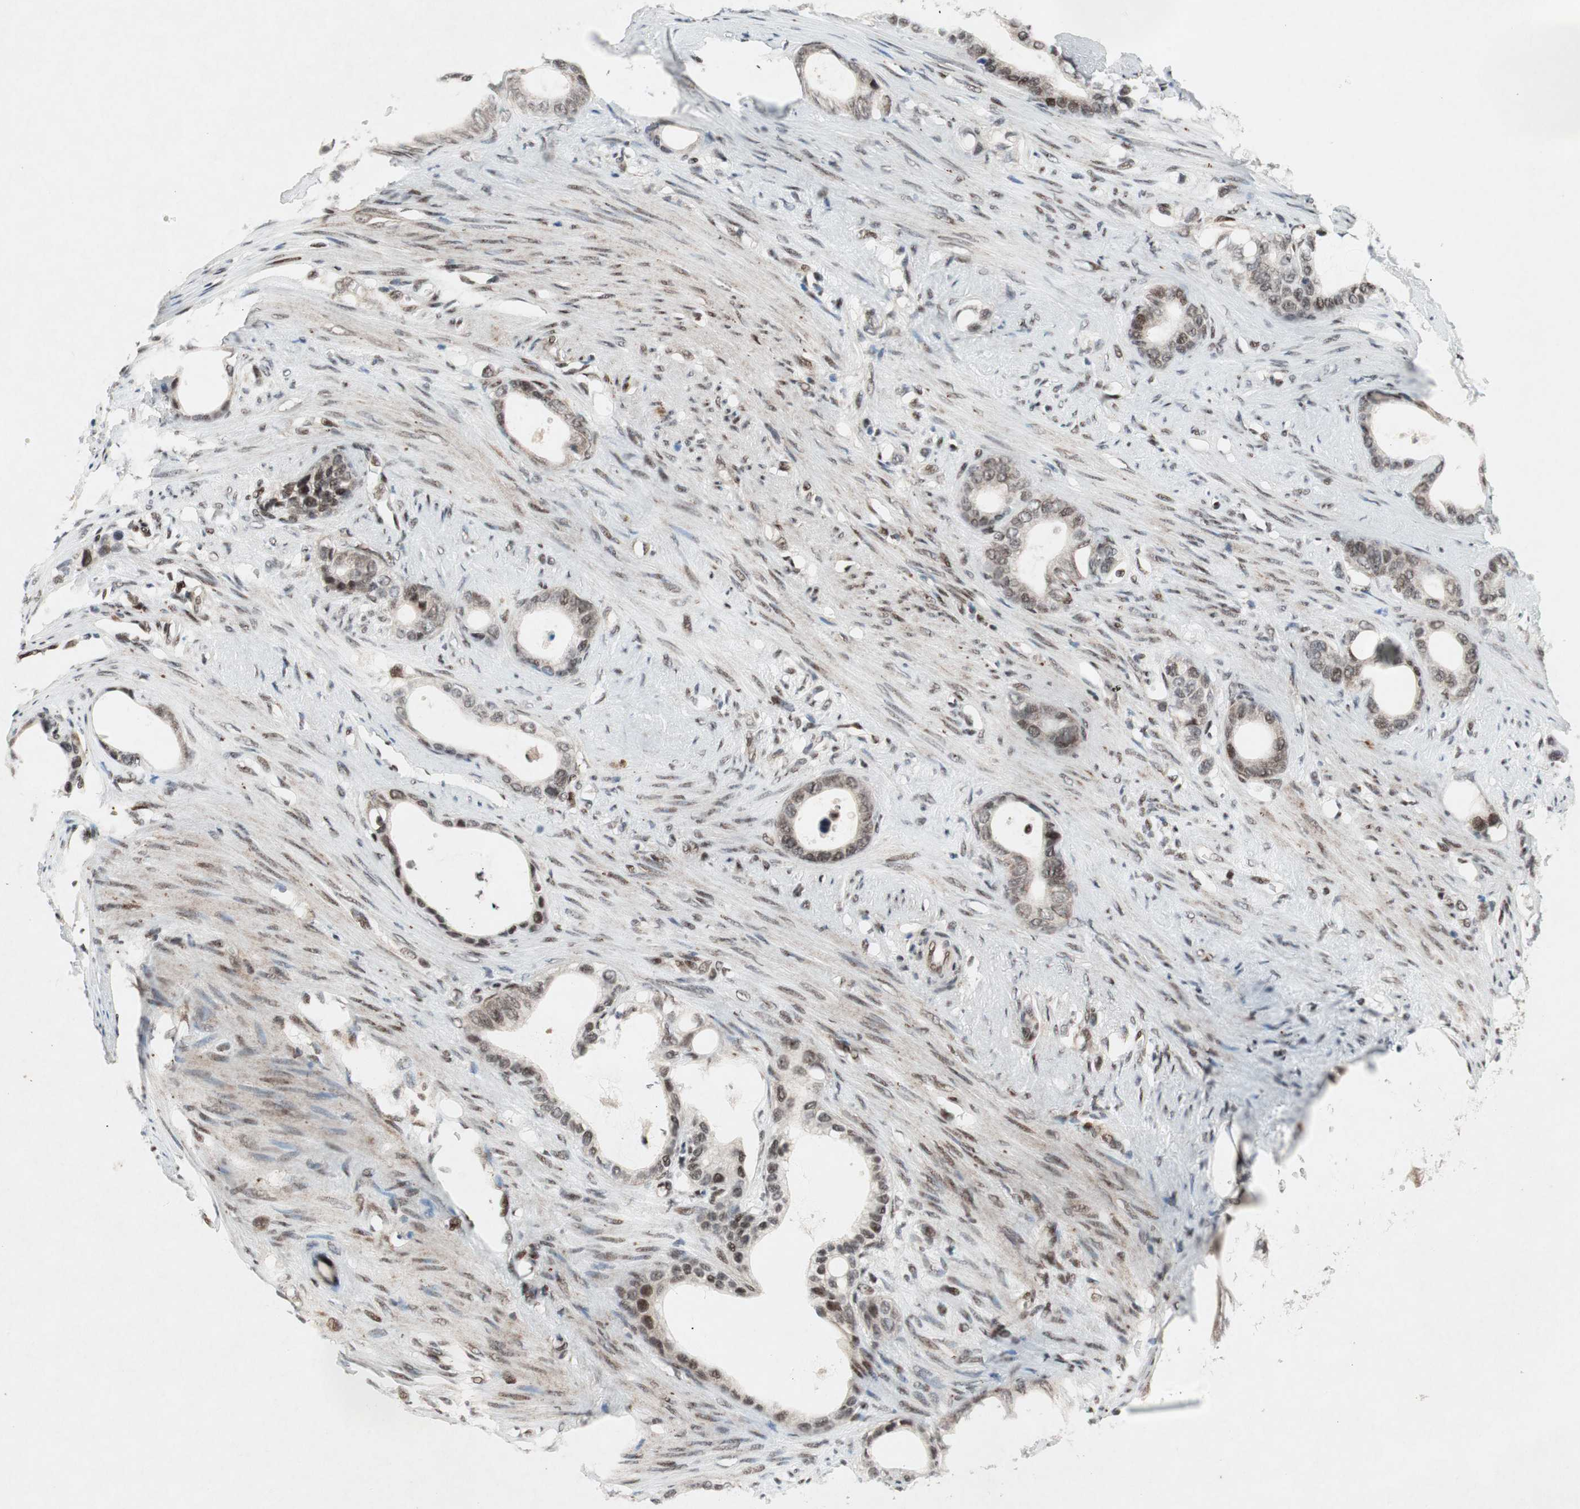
{"staining": {"intensity": "moderate", "quantity": ">75%", "location": "cytoplasmic/membranous,nuclear"}, "tissue": "stomach cancer", "cell_type": "Tumor cells", "image_type": "cancer", "snomed": [{"axis": "morphology", "description": "Adenocarcinoma, NOS"}, {"axis": "topography", "description": "Stomach"}], "caption": "Human stomach cancer (adenocarcinoma) stained with a protein marker exhibits moderate staining in tumor cells.", "gene": "TCF12", "patient": {"sex": "female", "age": 75}}